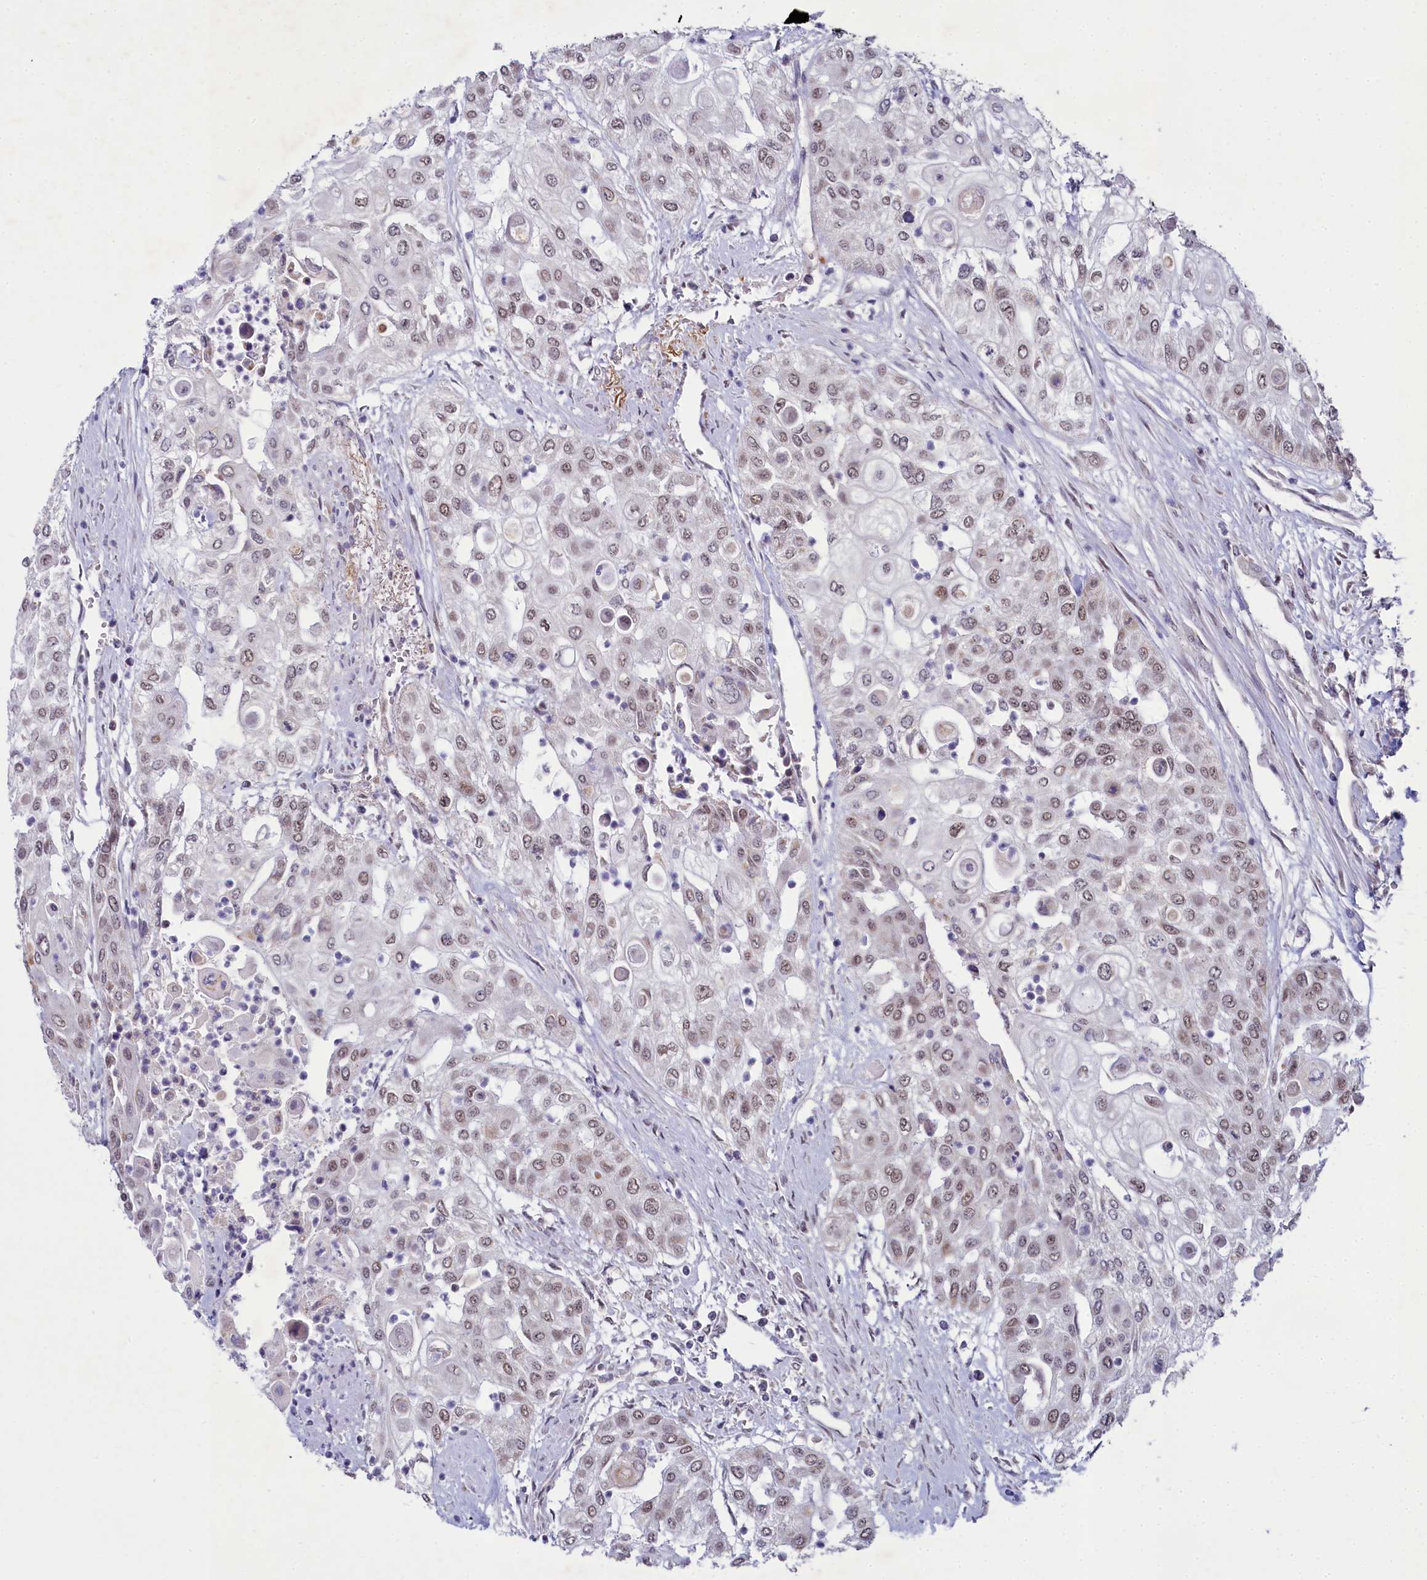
{"staining": {"intensity": "weak", "quantity": "25%-75%", "location": "nuclear"}, "tissue": "urothelial cancer", "cell_type": "Tumor cells", "image_type": "cancer", "snomed": [{"axis": "morphology", "description": "Urothelial carcinoma, High grade"}, {"axis": "topography", "description": "Urinary bladder"}], "caption": "This photomicrograph demonstrates IHC staining of human high-grade urothelial carcinoma, with low weak nuclear positivity in approximately 25%-75% of tumor cells.", "gene": "PPHLN1", "patient": {"sex": "female", "age": 79}}